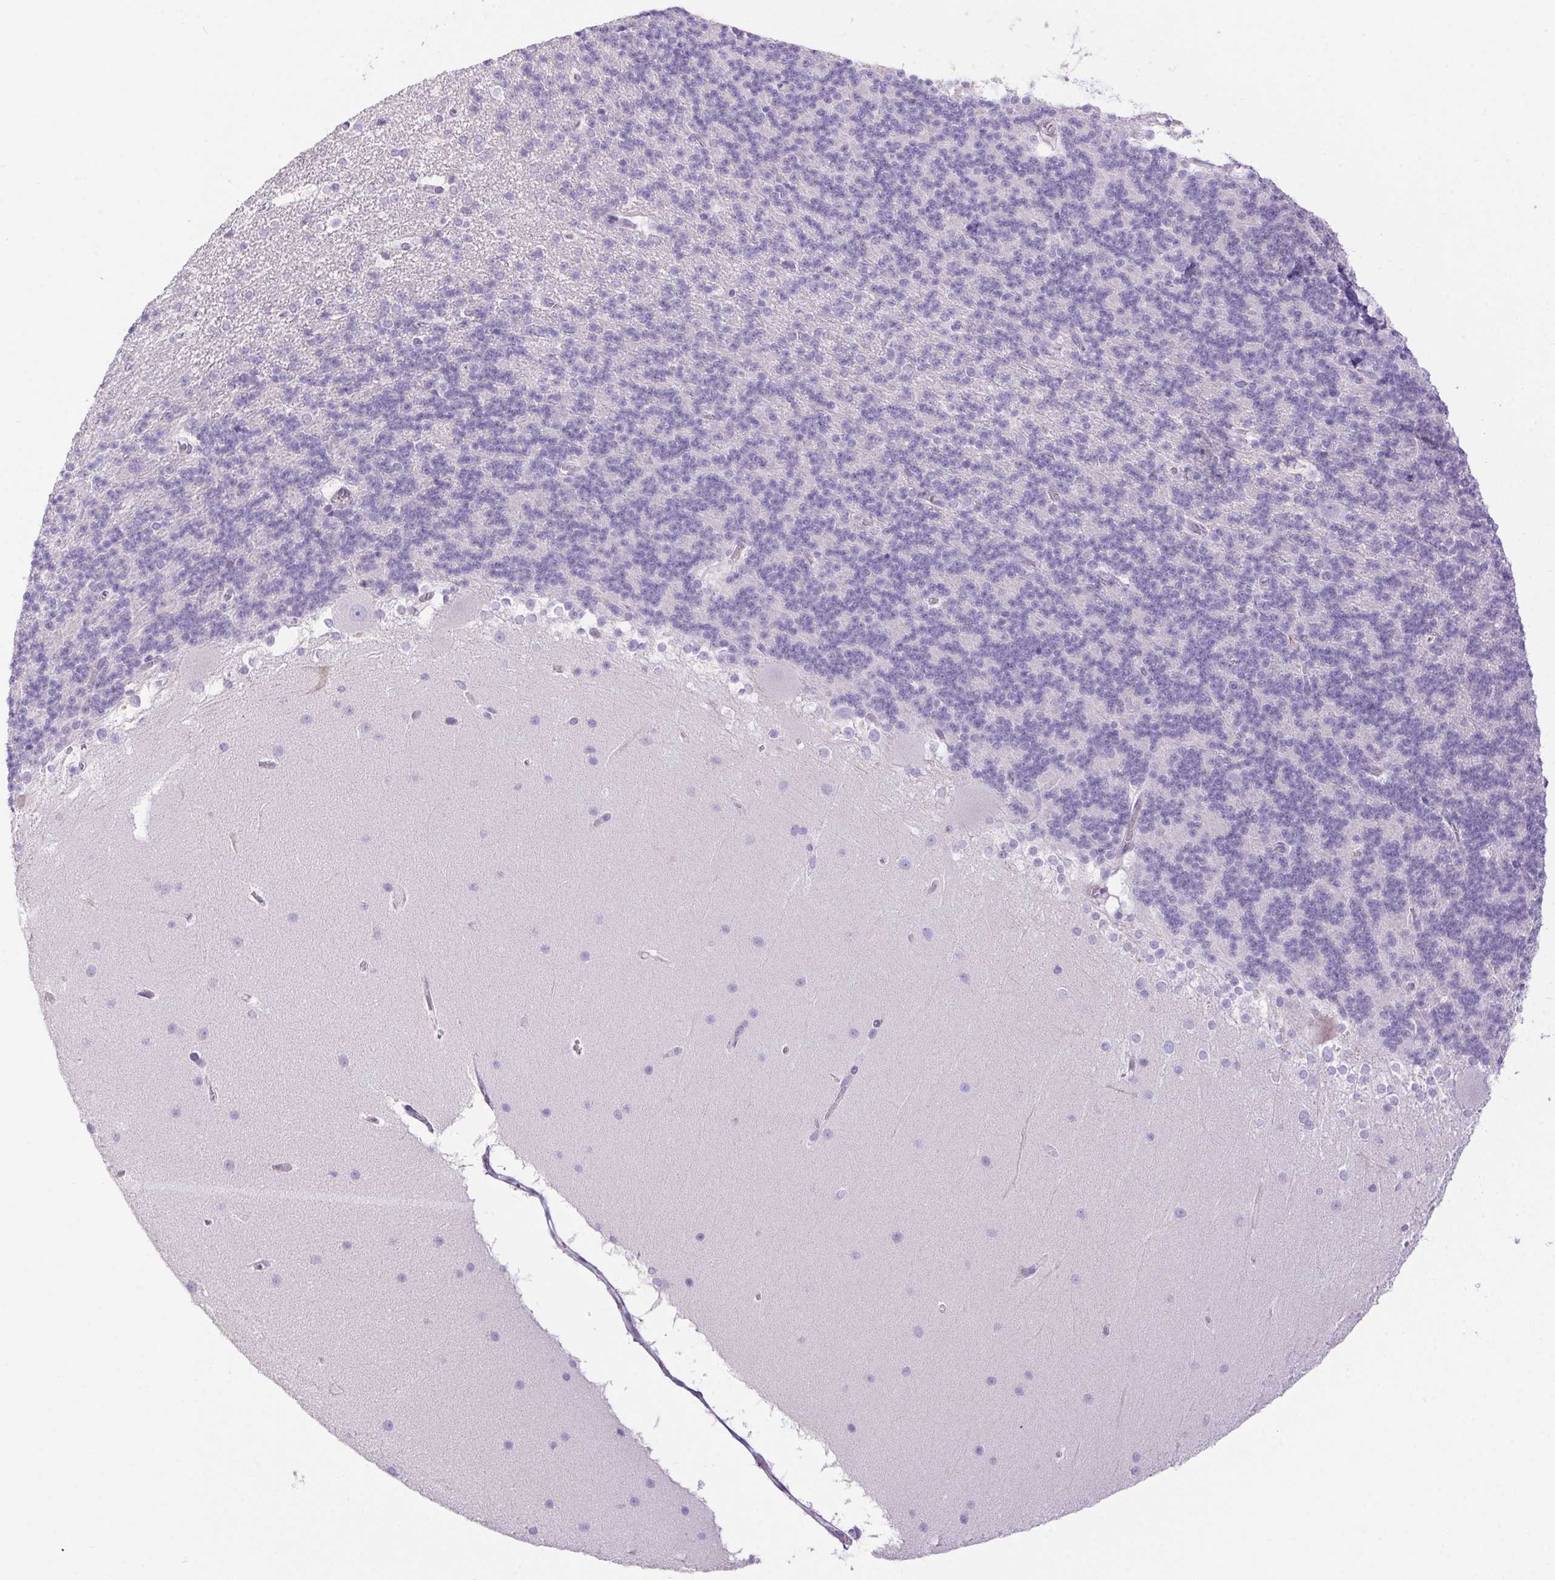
{"staining": {"intensity": "negative", "quantity": "none", "location": "none"}, "tissue": "cerebellum", "cell_type": "Cells in granular layer", "image_type": "normal", "snomed": [{"axis": "morphology", "description": "Normal tissue, NOS"}, {"axis": "topography", "description": "Cerebellum"}], "caption": "Immunohistochemical staining of unremarkable human cerebellum exhibits no significant positivity in cells in granular layer.", "gene": "ERP27", "patient": {"sex": "female", "age": 19}}